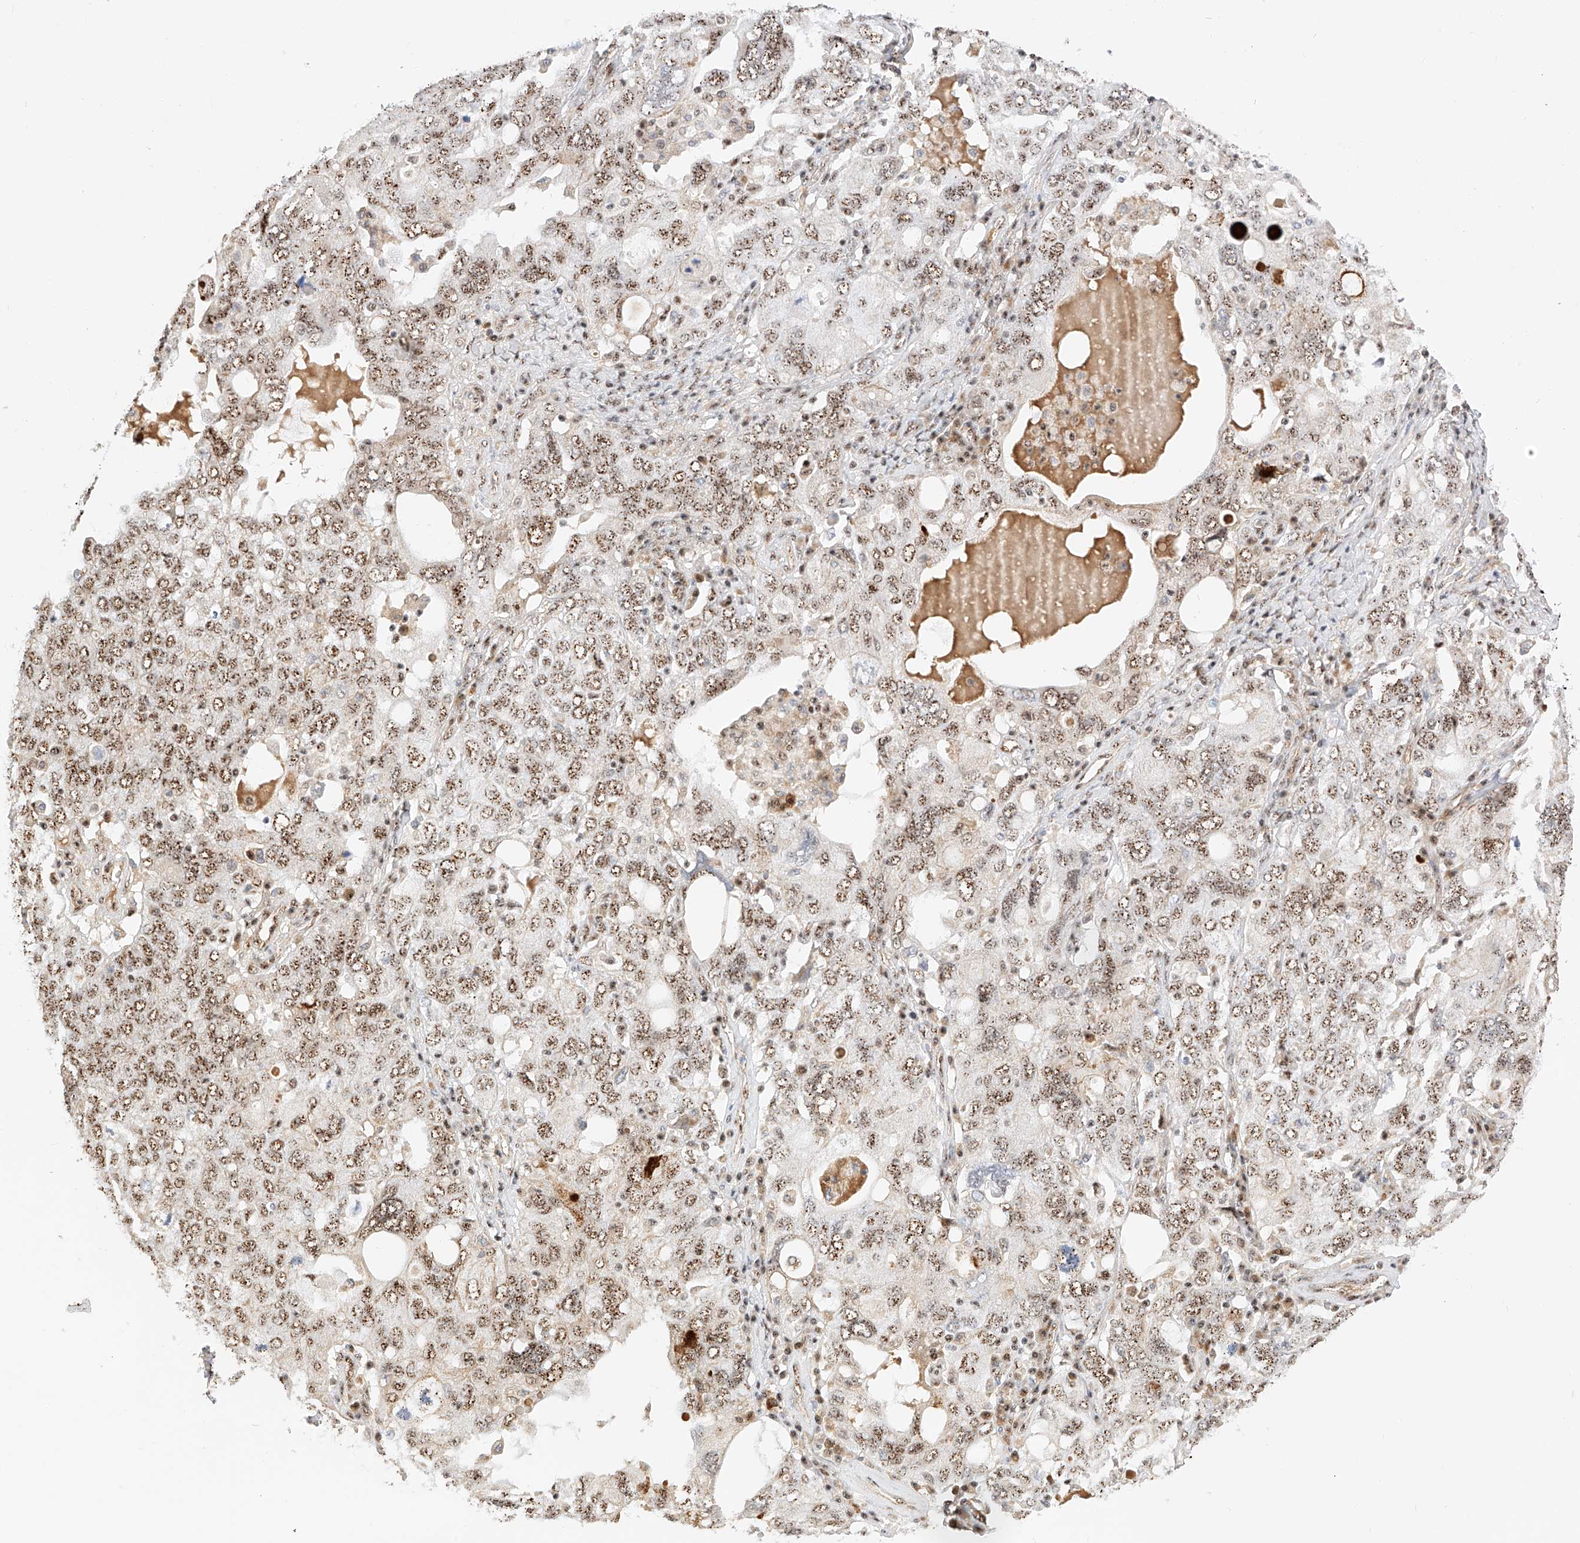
{"staining": {"intensity": "moderate", "quantity": ">75%", "location": "nuclear"}, "tissue": "ovarian cancer", "cell_type": "Tumor cells", "image_type": "cancer", "snomed": [{"axis": "morphology", "description": "Carcinoma, endometroid"}, {"axis": "topography", "description": "Ovary"}], "caption": "Immunohistochemistry (IHC) histopathology image of human endometroid carcinoma (ovarian) stained for a protein (brown), which reveals medium levels of moderate nuclear positivity in approximately >75% of tumor cells.", "gene": "ATXN7L2", "patient": {"sex": "female", "age": 62}}